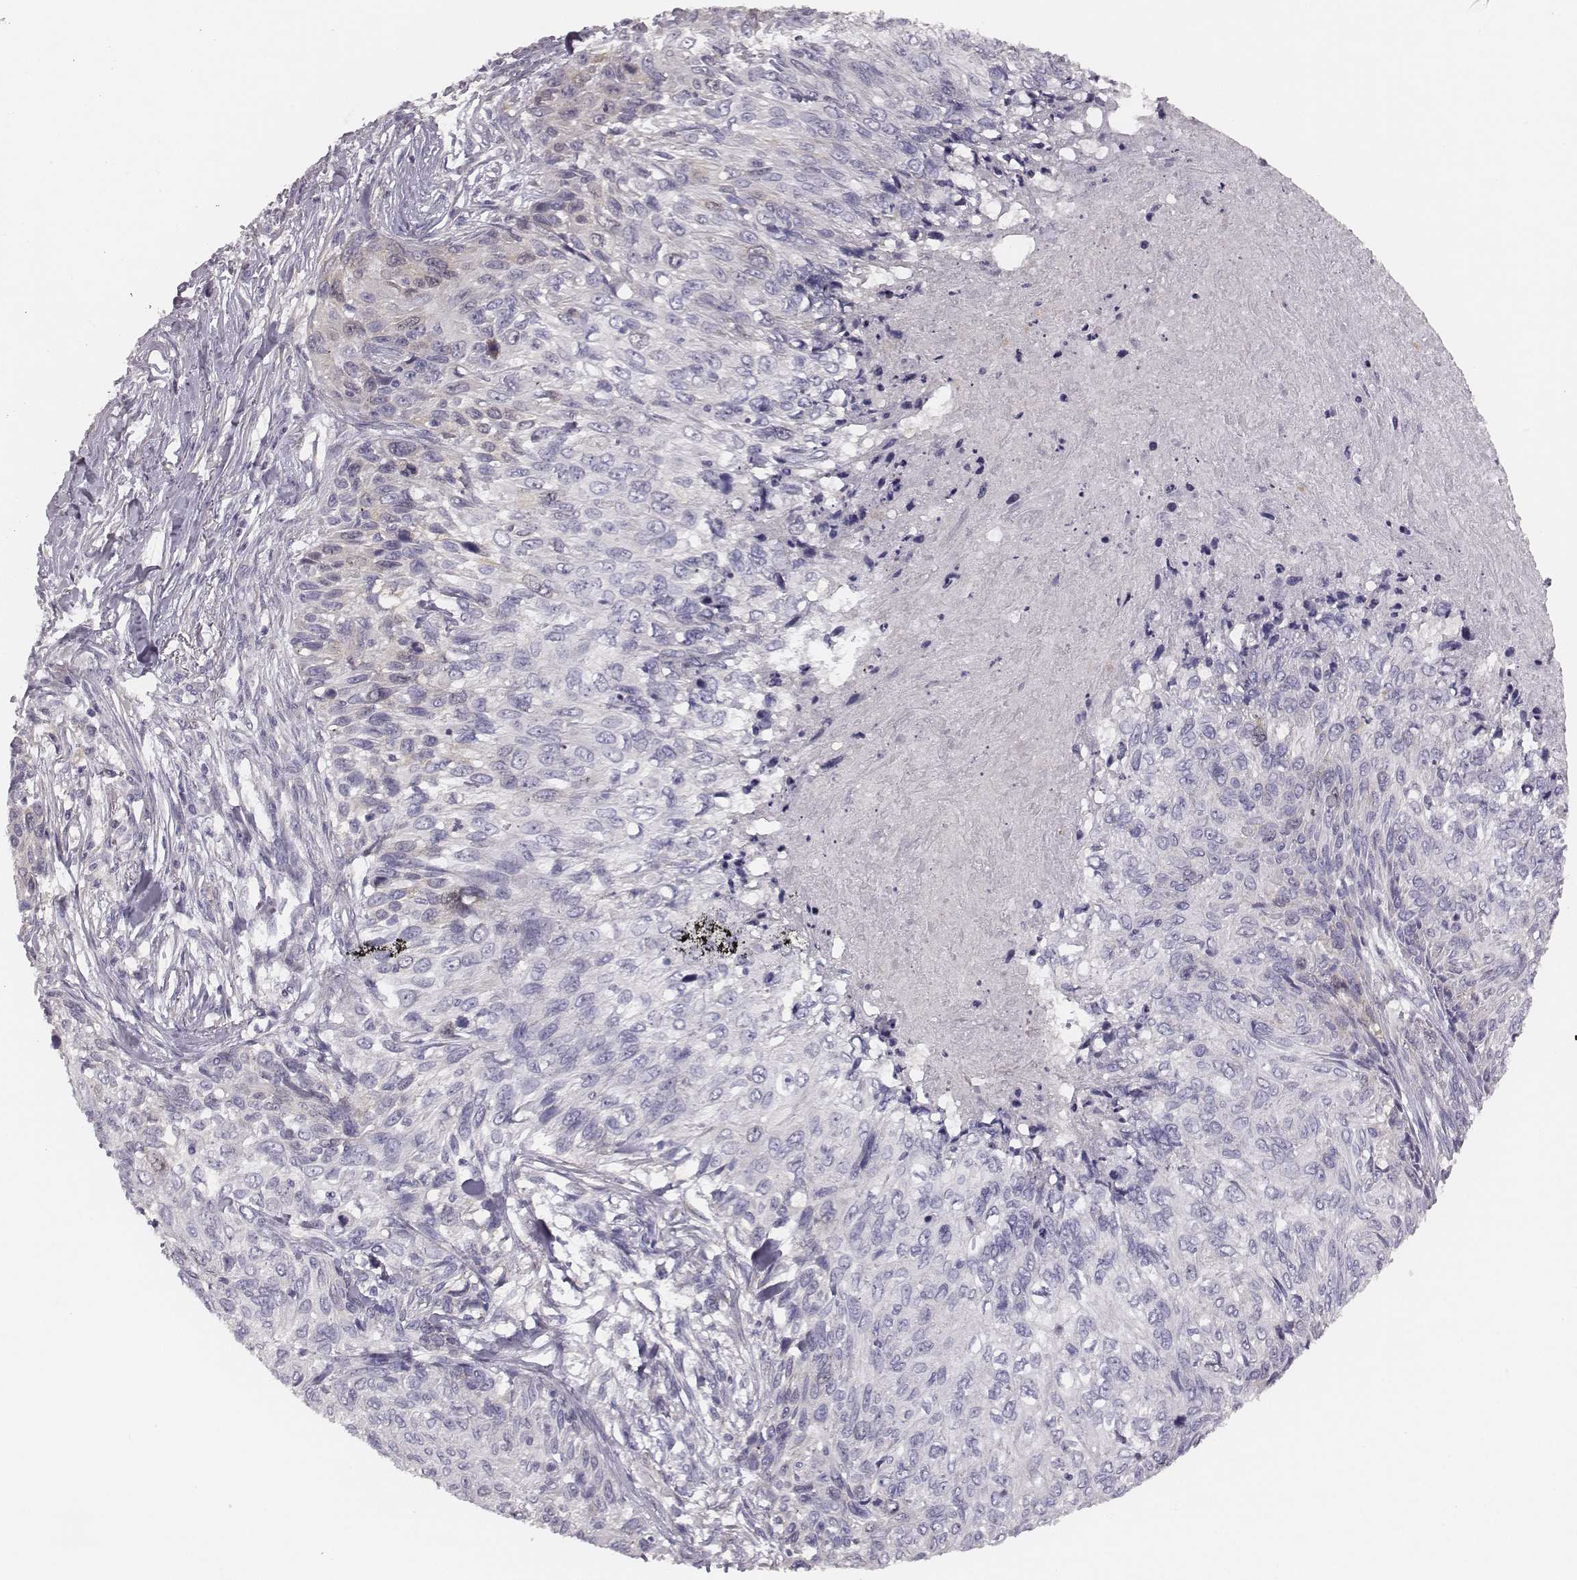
{"staining": {"intensity": "negative", "quantity": "none", "location": "none"}, "tissue": "skin cancer", "cell_type": "Tumor cells", "image_type": "cancer", "snomed": [{"axis": "morphology", "description": "Squamous cell carcinoma, NOS"}, {"axis": "topography", "description": "Skin"}], "caption": "Tumor cells are negative for brown protein staining in squamous cell carcinoma (skin). (DAB IHC, high magnification).", "gene": "PBK", "patient": {"sex": "male", "age": 92}}